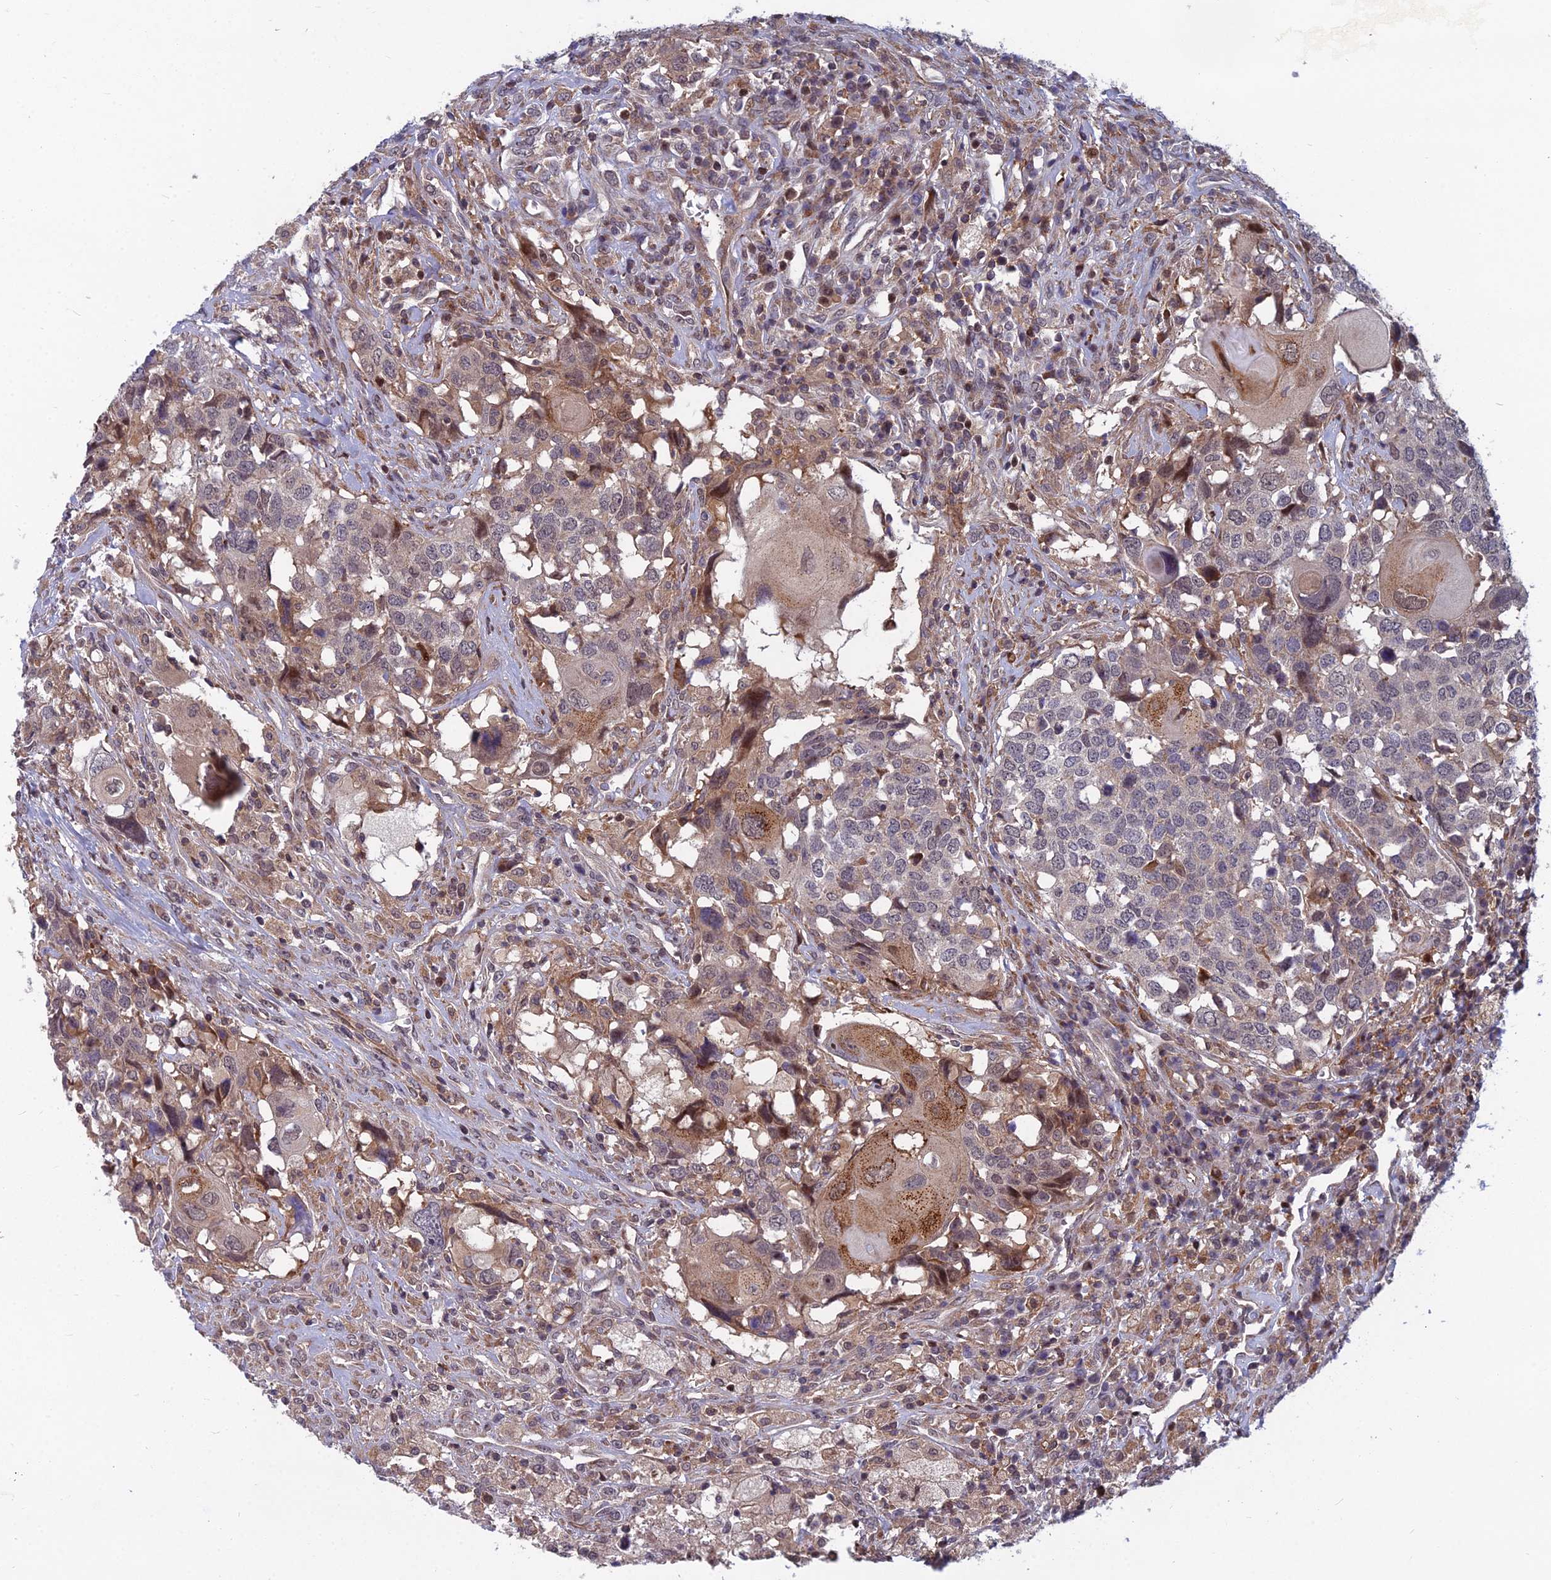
{"staining": {"intensity": "moderate", "quantity": "<25%", "location": "cytoplasmic/membranous"}, "tissue": "head and neck cancer", "cell_type": "Tumor cells", "image_type": "cancer", "snomed": [{"axis": "morphology", "description": "Squamous cell carcinoma, NOS"}, {"axis": "topography", "description": "Head-Neck"}], "caption": "Protein expression analysis of human head and neck squamous cell carcinoma reveals moderate cytoplasmic/membranous staining in about <25% of tumor cells.", "gene": "COMMD2", "patient": {"sex": "male", "age": 66}}